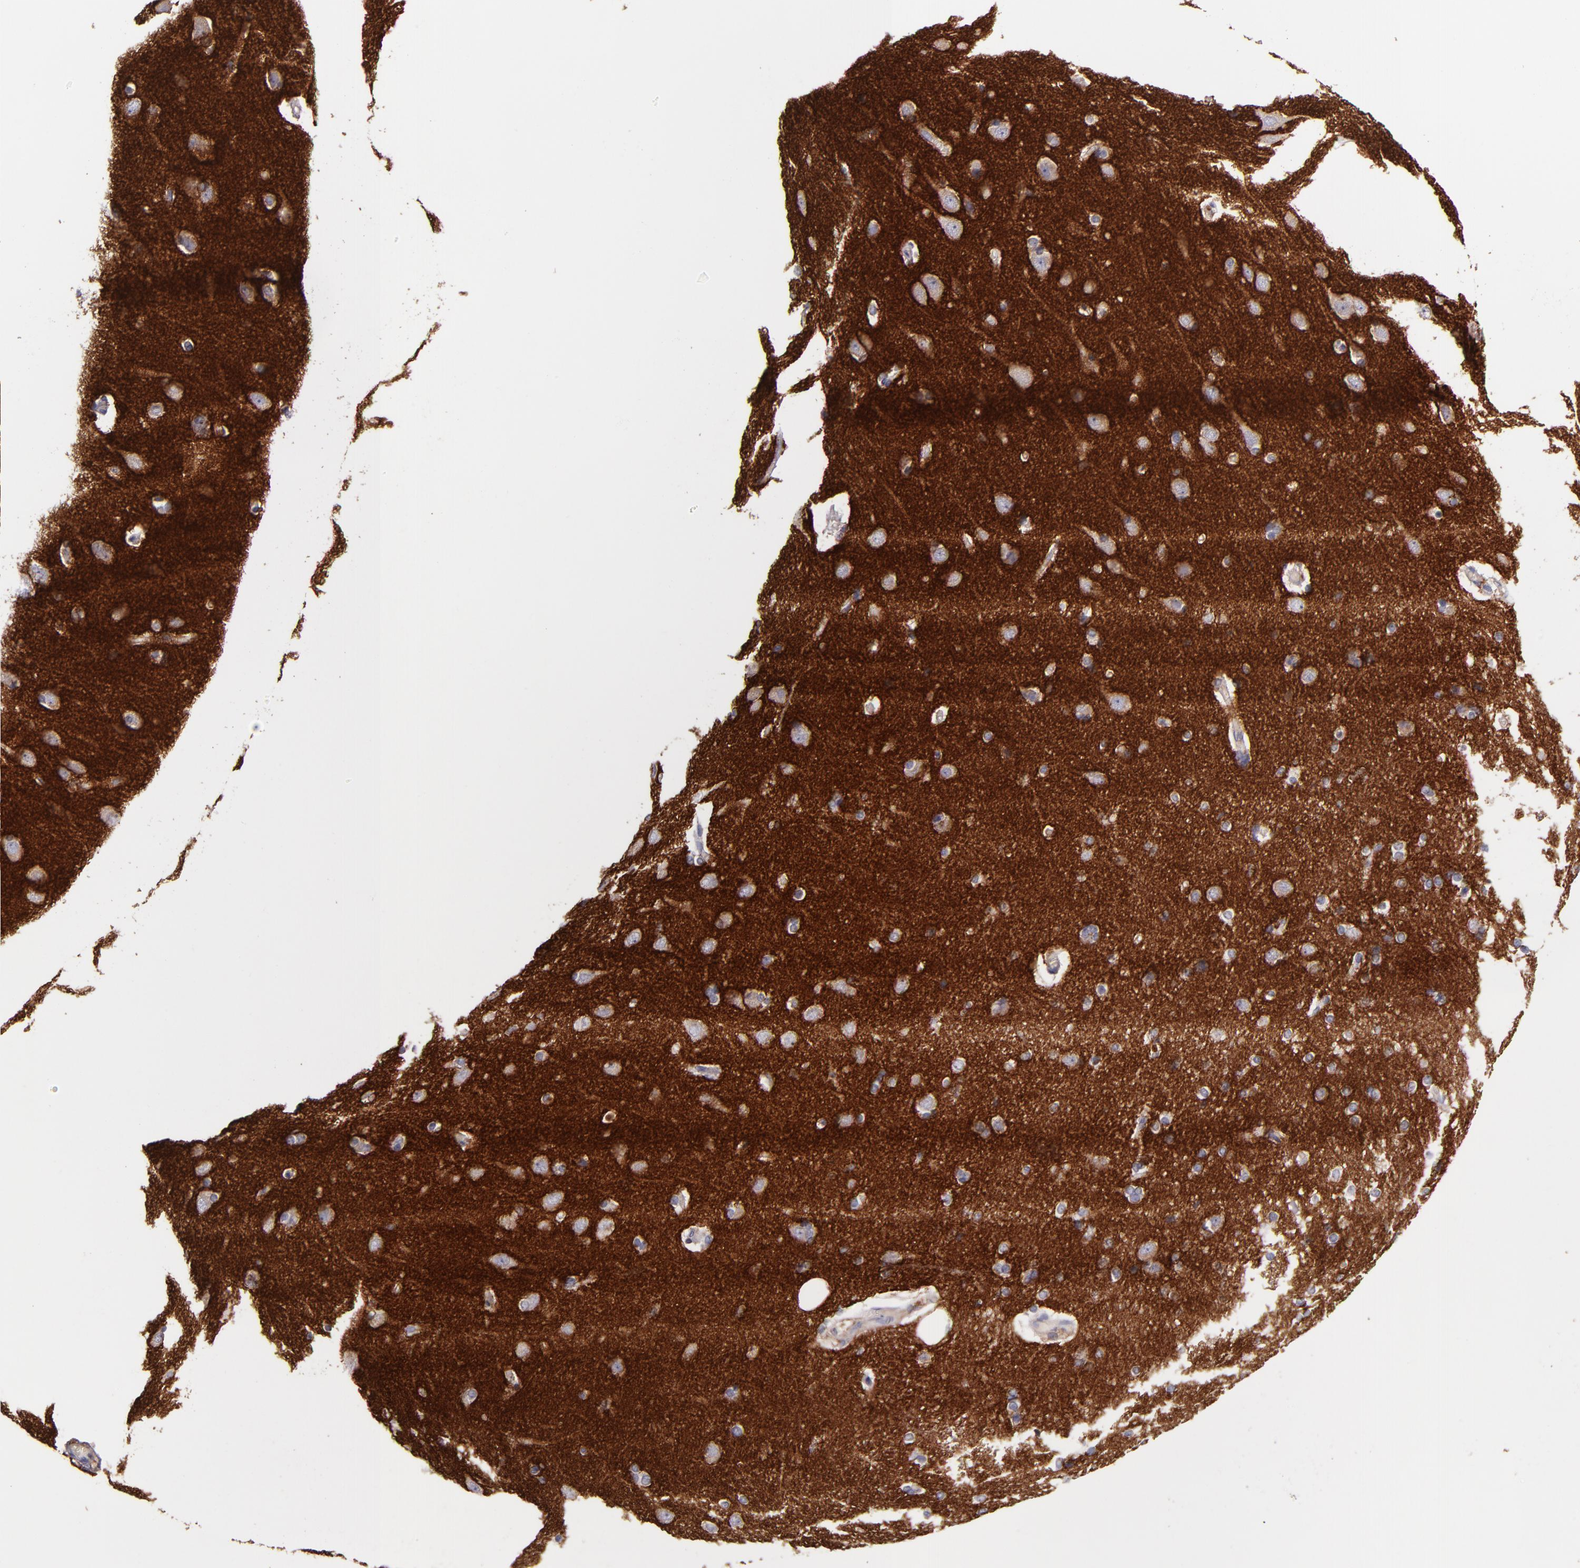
{"staining": {"intensity": "negative", "quantity": "none", "location": "none"}, "tissue": "cerebral cortex", "cell_type": "Endothelial cells", "image_type": "normal", "snomed": [{"axis": "morphology", "description": "Normal tissue, NOS"}, {"axis": "topography", "description": "Cerebral cortex"}], "caption": "Immunohistochemistry (IHC) of unremarkable human cerebral cortex shows no expression in endothelial cells. (Stains: DAB (3,3'-diaminobenzidine) immunohistochemistry (IHC) with hematoxylin counter stain, Microscopy: brightfield microscopy at high magnification).", "gene": "C5AR1", "patient": {"sex": "female", "age": 54}}